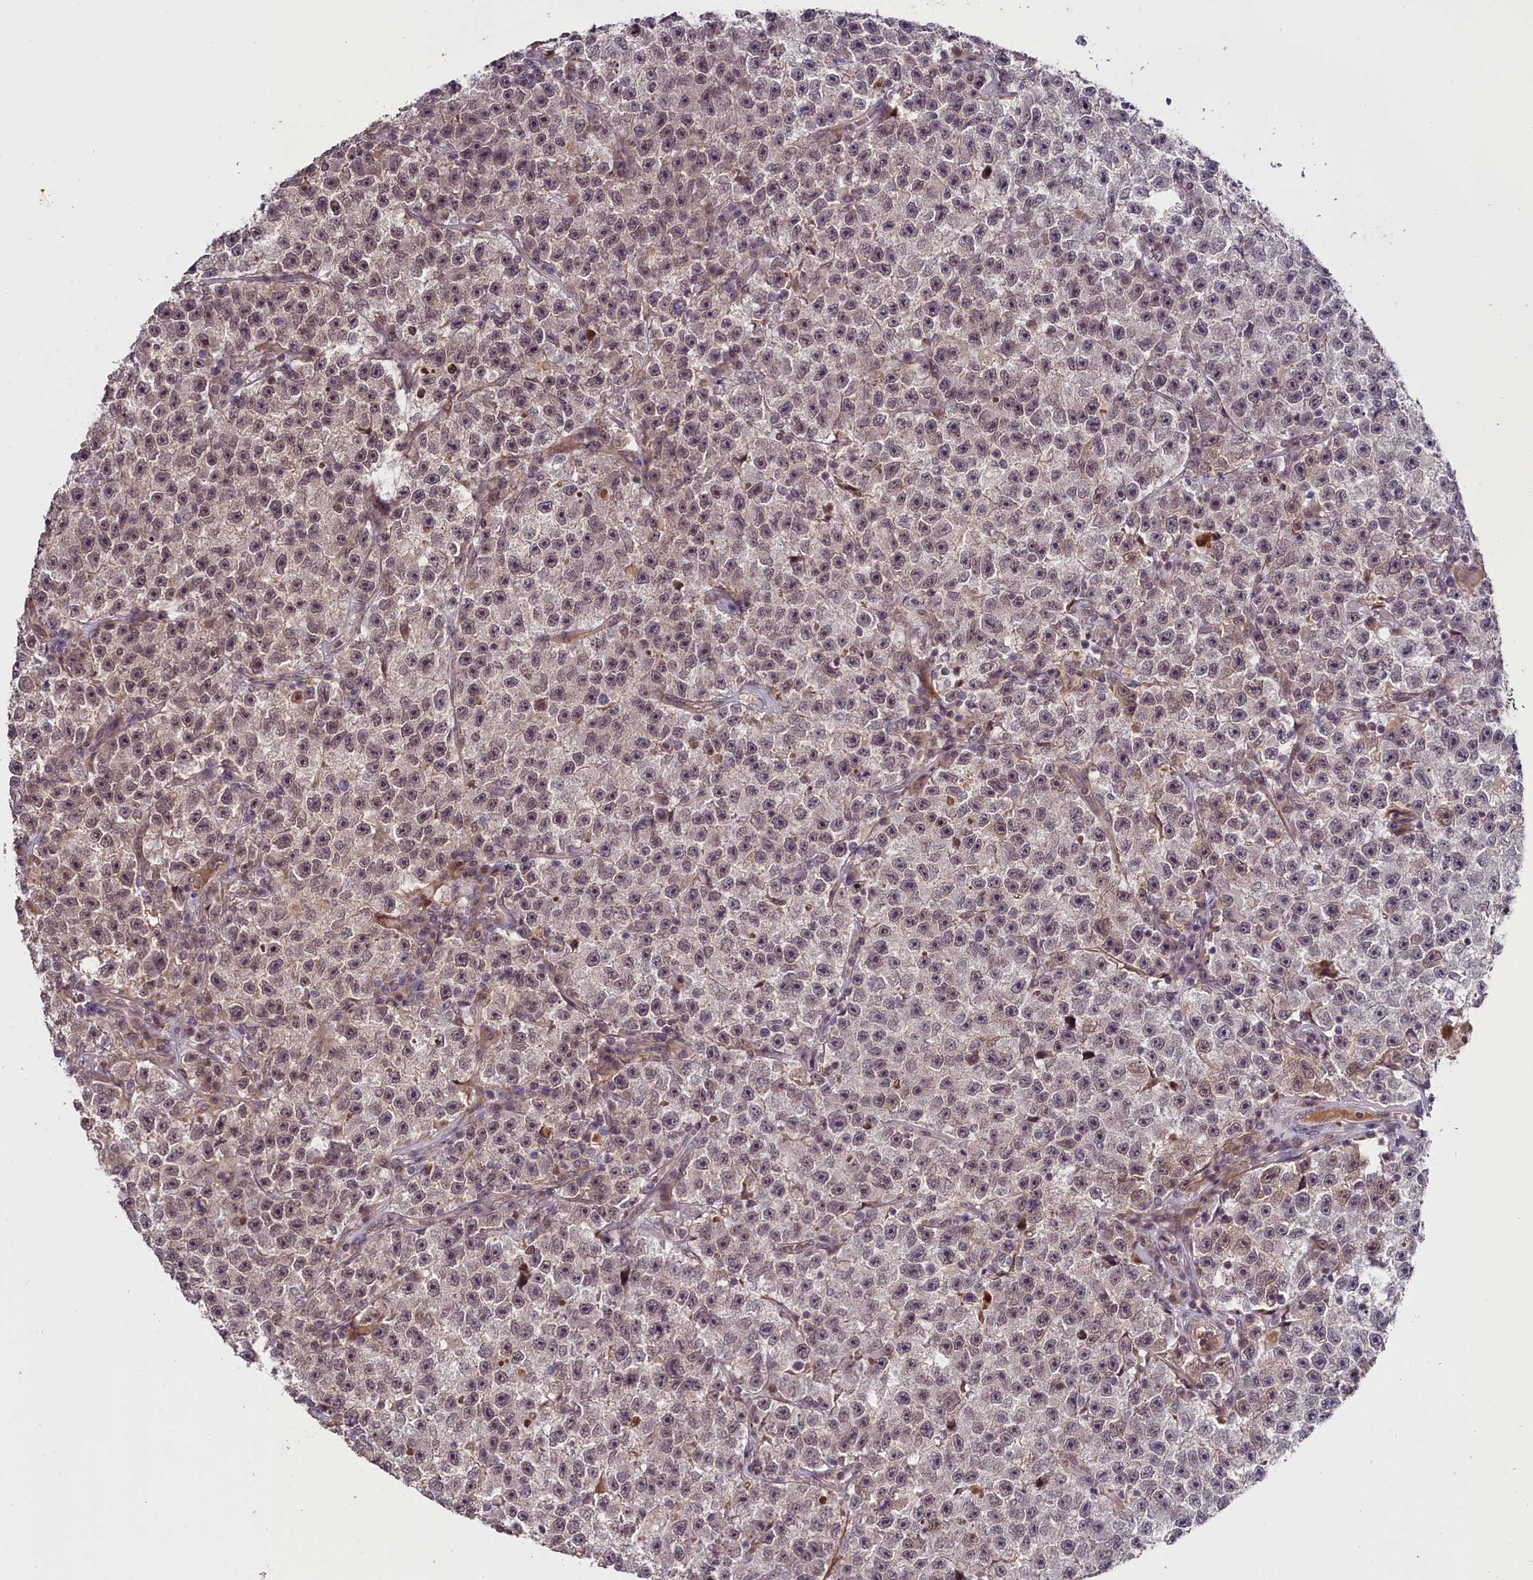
{"staining": {"intensity": "weak", "quantity": ">75%", "location": "cytoplasmic/membranous,nuclear"}, "tissue": "testis cancer", "cell_type": "Tumor cells", "image_type": "cancer", "snomed": [{"axis": "morphology", "description": "Seminoma, NOS"}, {"axis": "topography", "description": "Testis"}], "caption": "A brown stain shows weak cytoplasmic/membranous and nuclear positivity of a protein in human testis seminoma tumor cells. (IHC, brightfield microscopy, high magnification).", "gene": "ZNF480", "patient": {"sex": "male", "age": 22}}